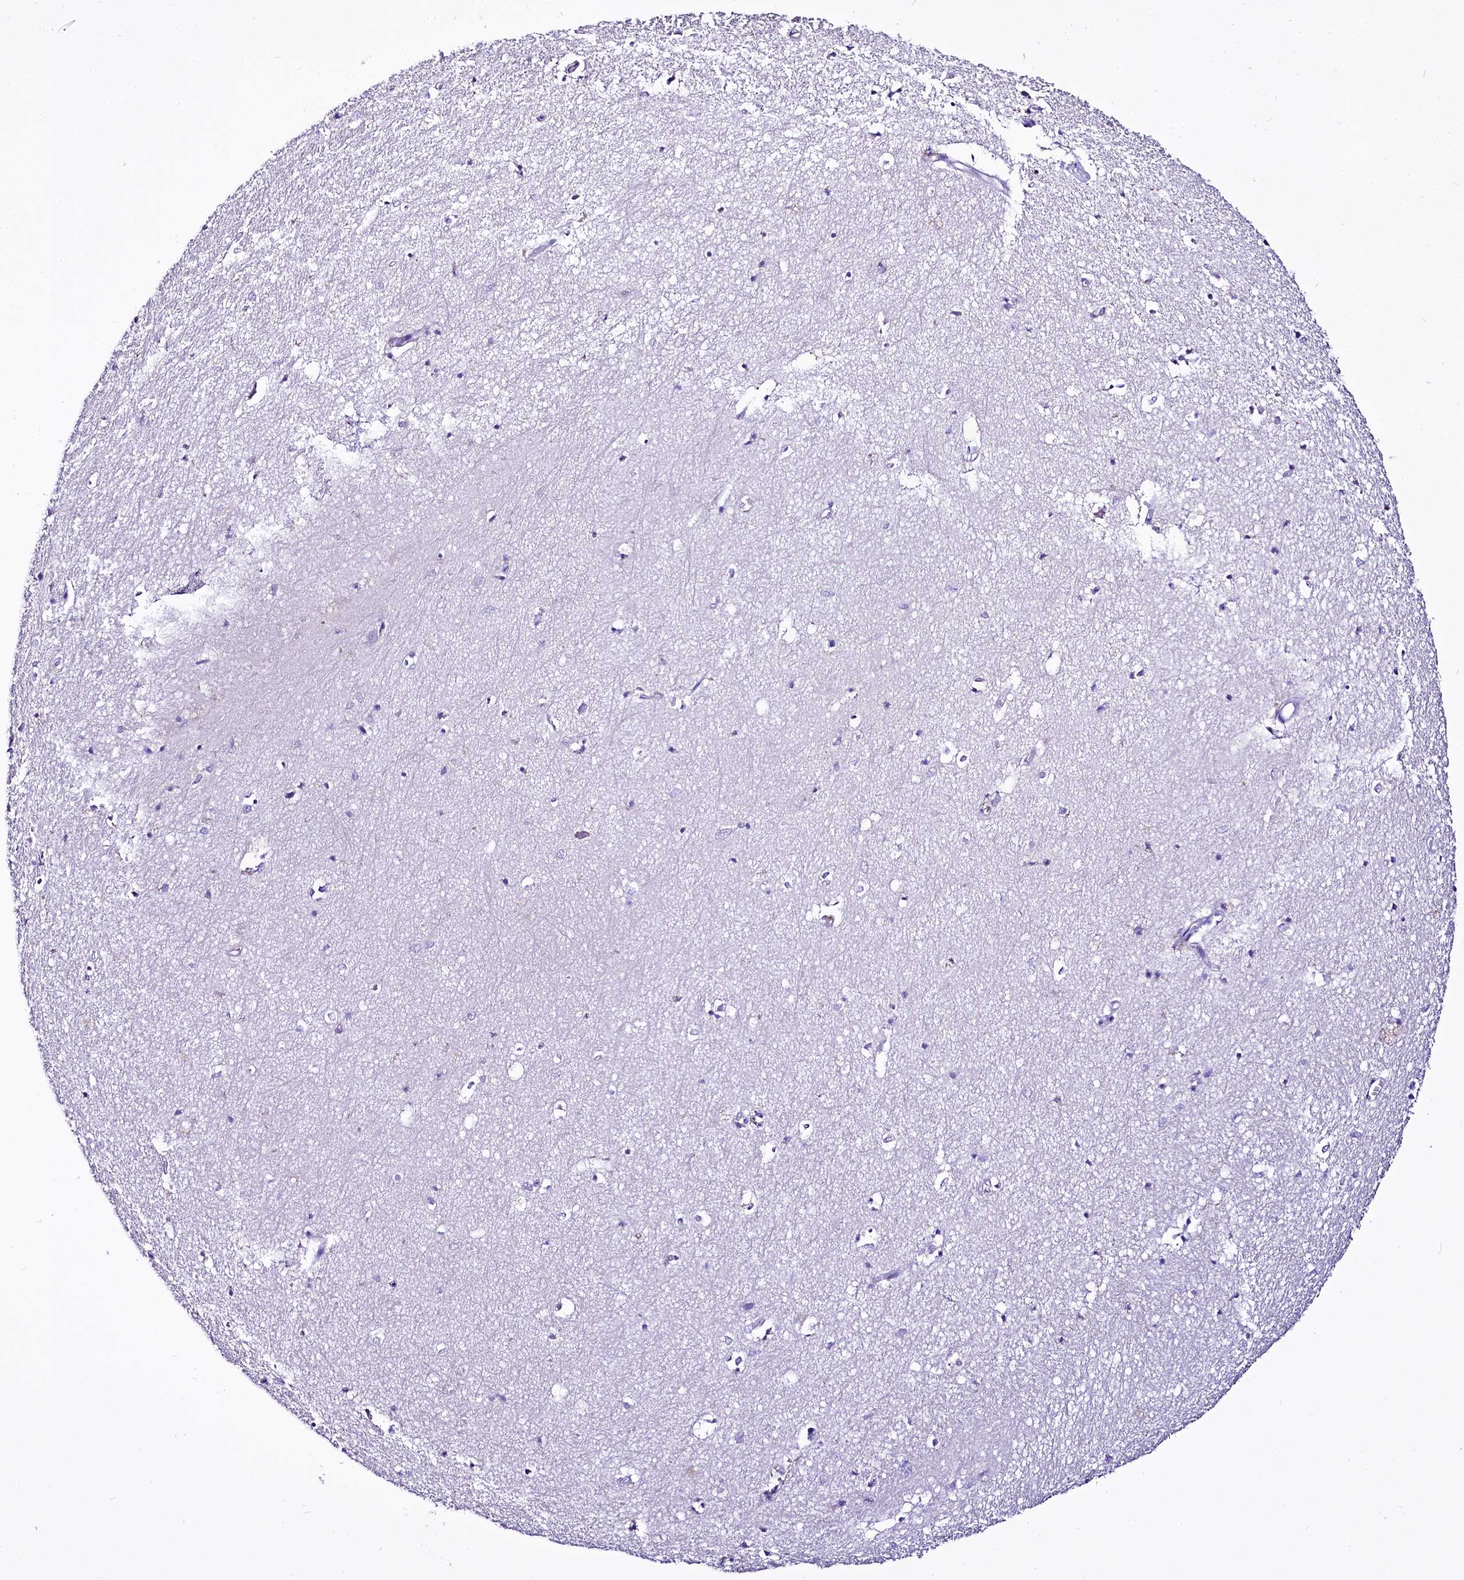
{"staining": {"intensity": "negative", "quantity": "none", "location": "none"}, "tissue": "hippocampus", "cell_type": "Glial cells", "image_type": "normal", "snomed": [{"axis": "morphology", "description": "Normal tissue, NOS"}, {"axis": "topography", "description": "Hippocampus"}], "caption": "The immunohistochemistry image has no significant positivity in glial cells of hippocampus. (Stains: DAB IHC with hematoxylin counter stain, Microscopy: brightfield microscopy at high magnification).", "gene": "A2ML1", "patient": {"sex": "female", "age": 64}}